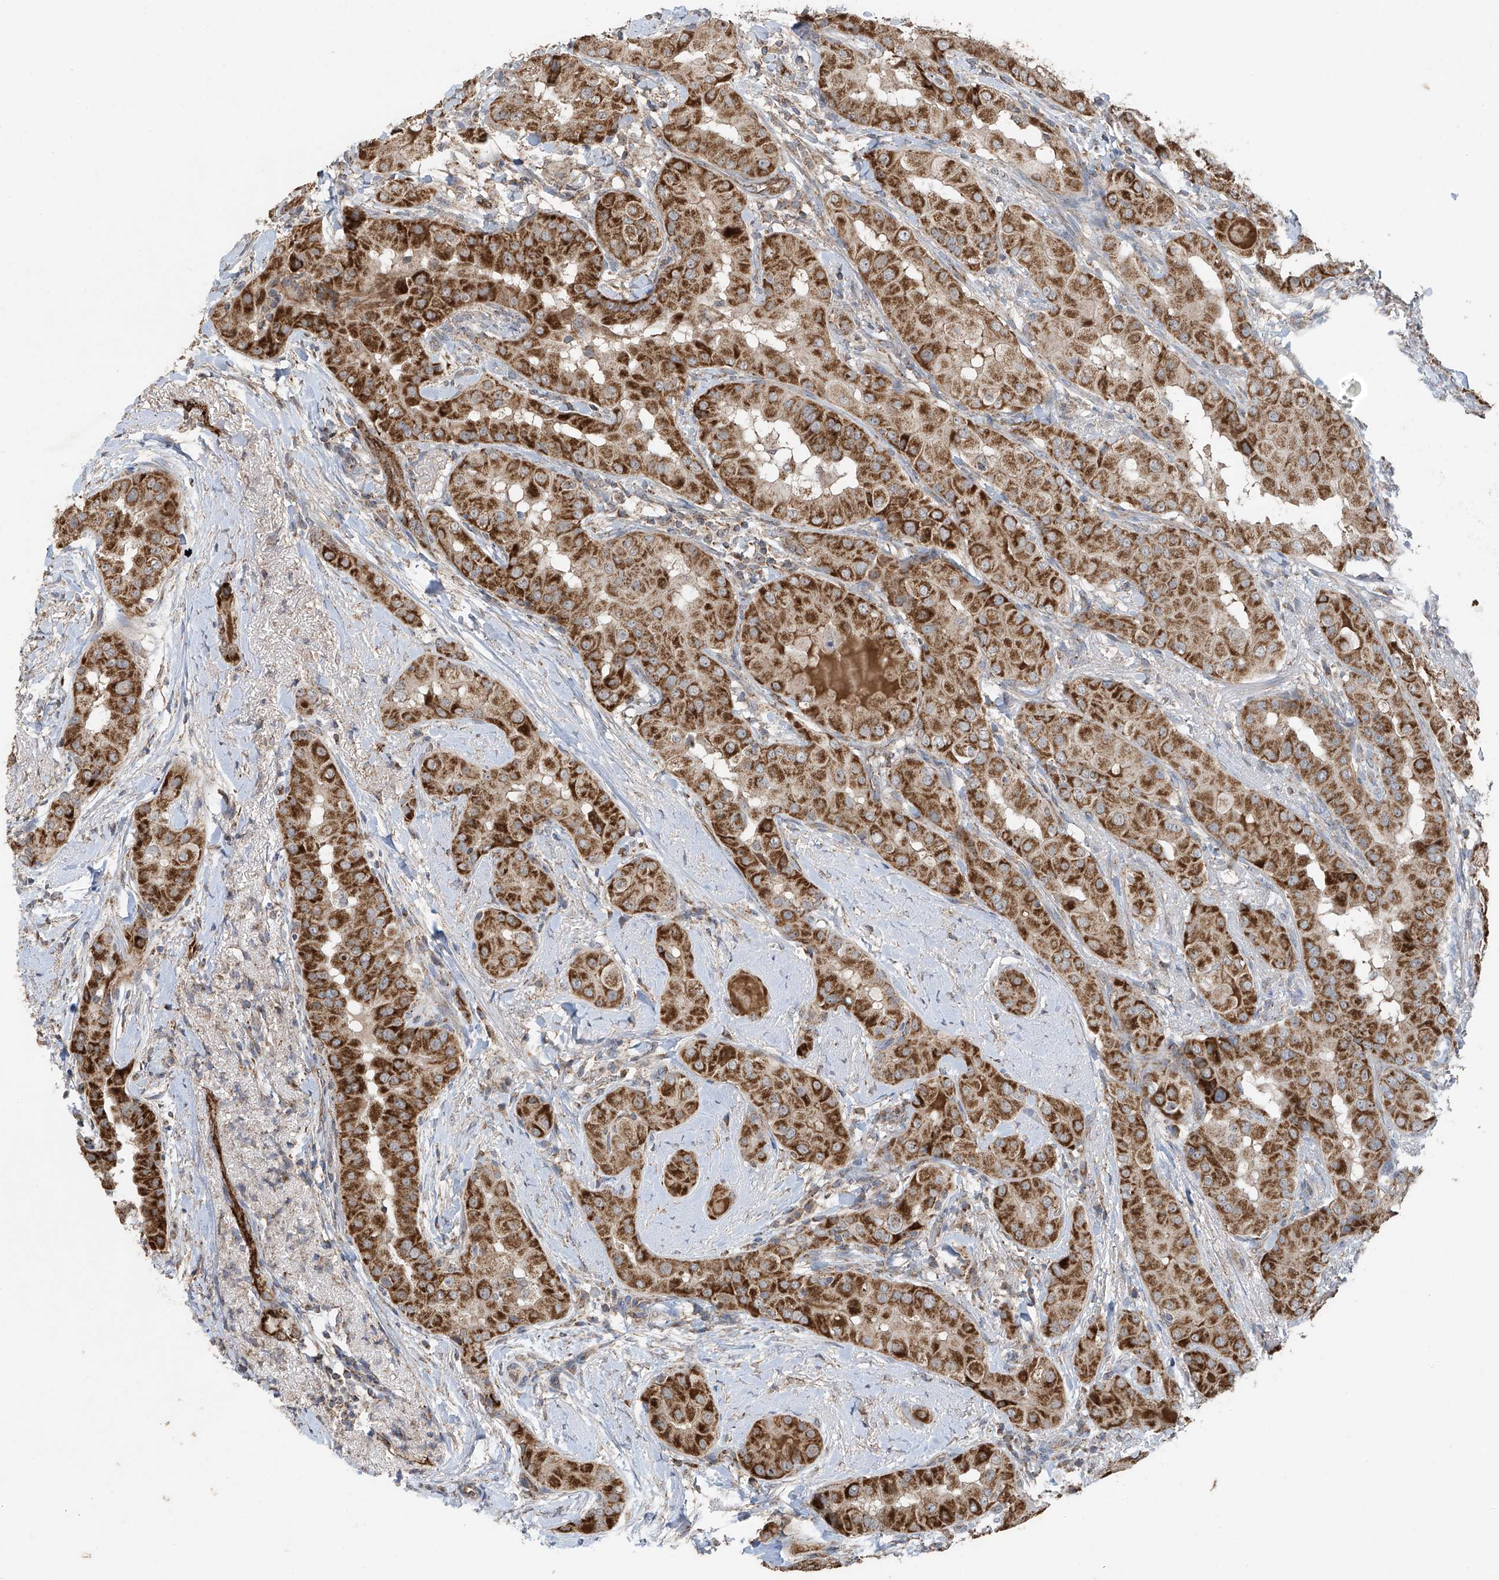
{"staining": {"intensity": "strong", "quantity": ">75%", "location": "cytoplasmic/membranous"}, "tissue": "thyroid cancer", "cell_type": "Tumor cells", "image_type": "cancer", "snomed": [{"axis": "morphology", "description": "Papillary adenocarcinoma, NOS"}, {"axis": "topography", "description": "Thyroid gland"}], "caption": "Protein expression analysis of thyroid cancer (papillary adenocarcinoma) shows strong cytoplasmic/membranous positivity in about >75% of tumor cells.", "gene": "UQCC1", "patient": {"sex": "male", "age": 33}}